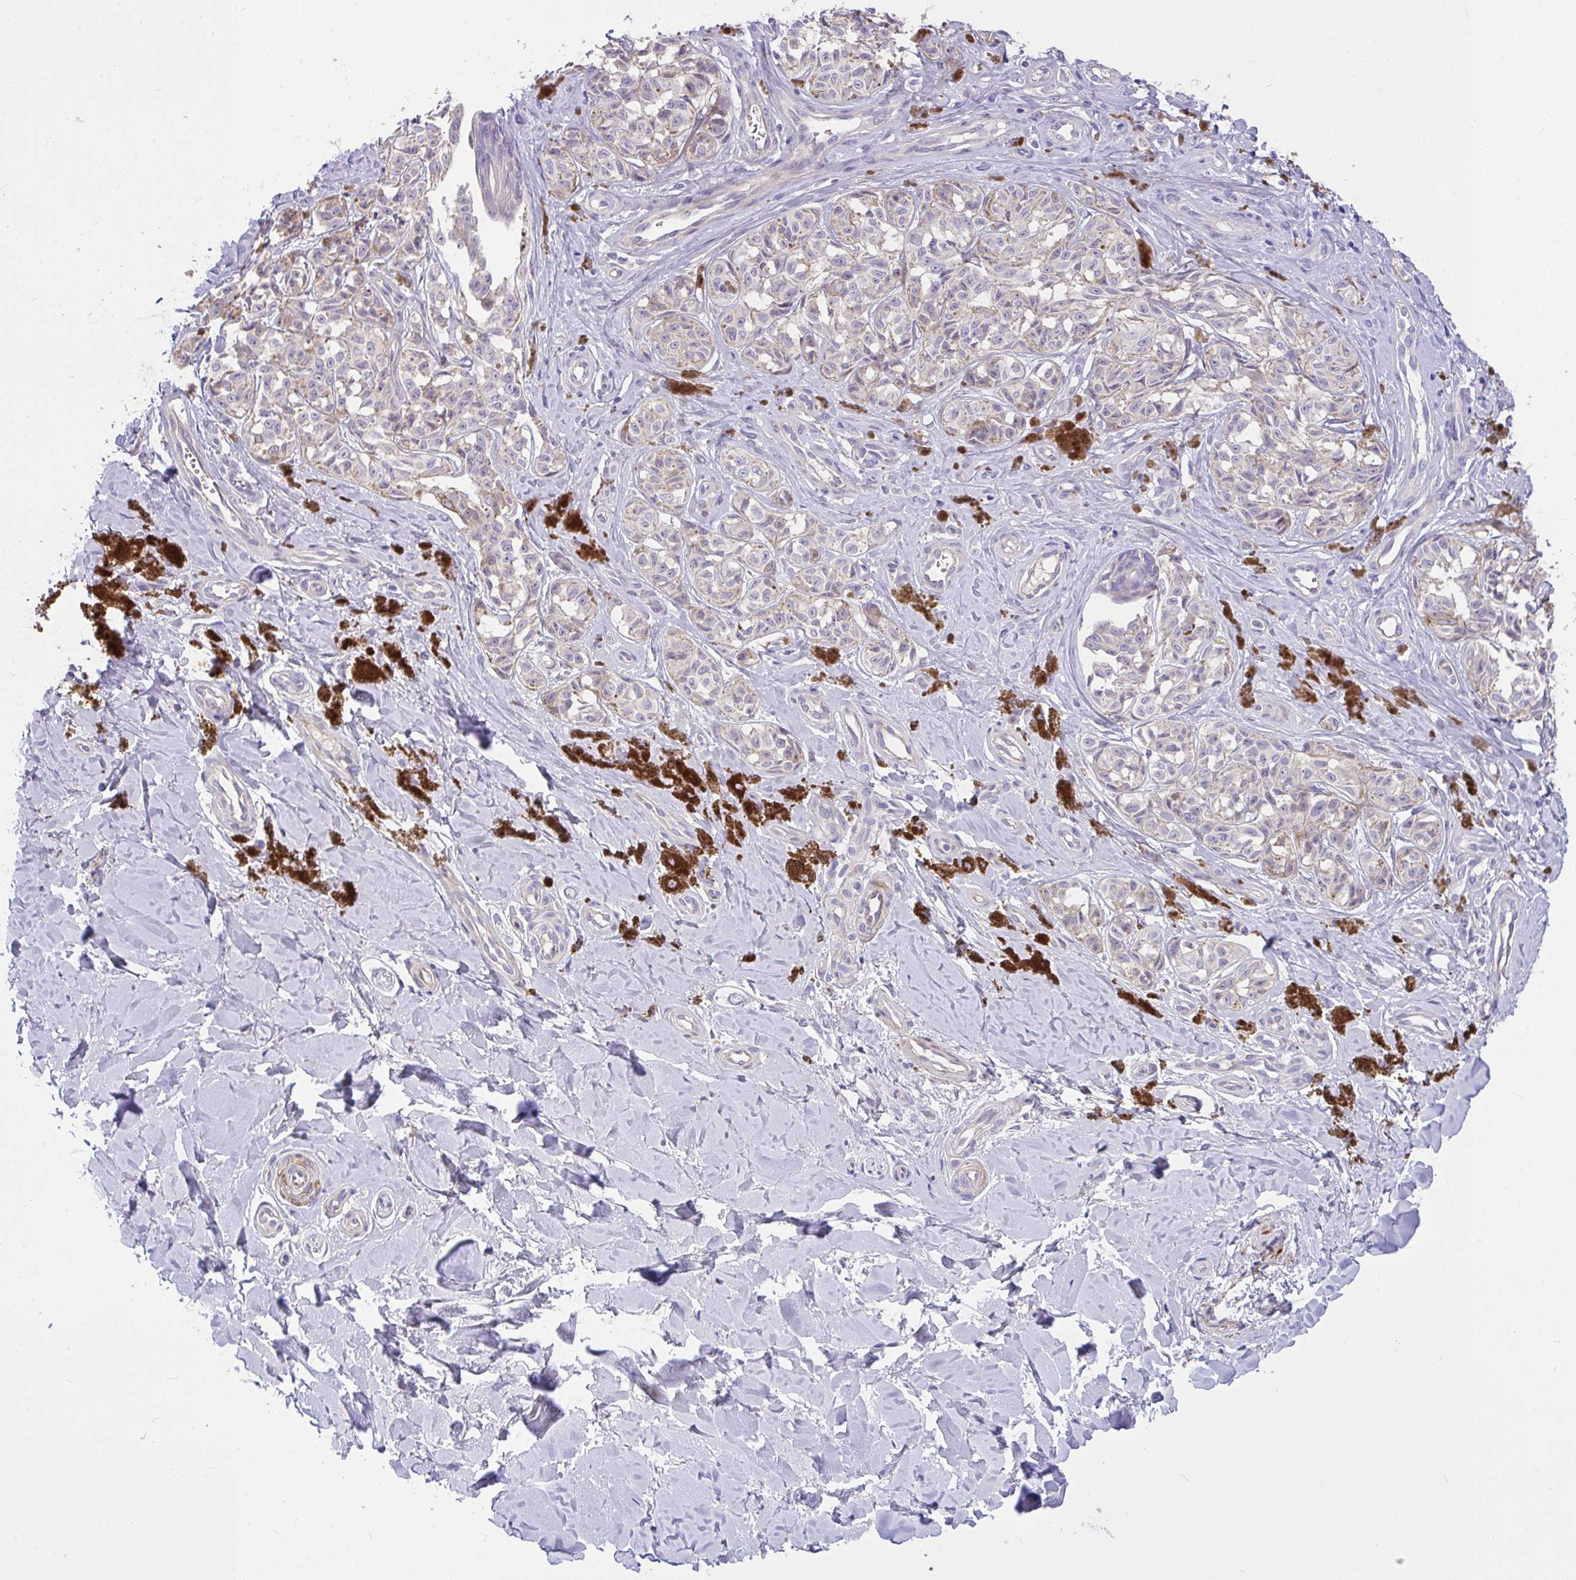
{"staining": {"intensity": "negative", "quantity": "none", "location": "none"}, "tissue": "melanoma", "cell_type": "Tumor cells", "image_type": "cancer", "snomed": [{"axis": "morphology", "description": "Malignant melanoma, NOS"}, {"axis": "topography", "description": "Skin"}], "caption": "Tumor cells are negative for brown protein staining in malignant melanoma.", "gene": "MOCS1", "patient": {"sex": "female", "age": 65}}